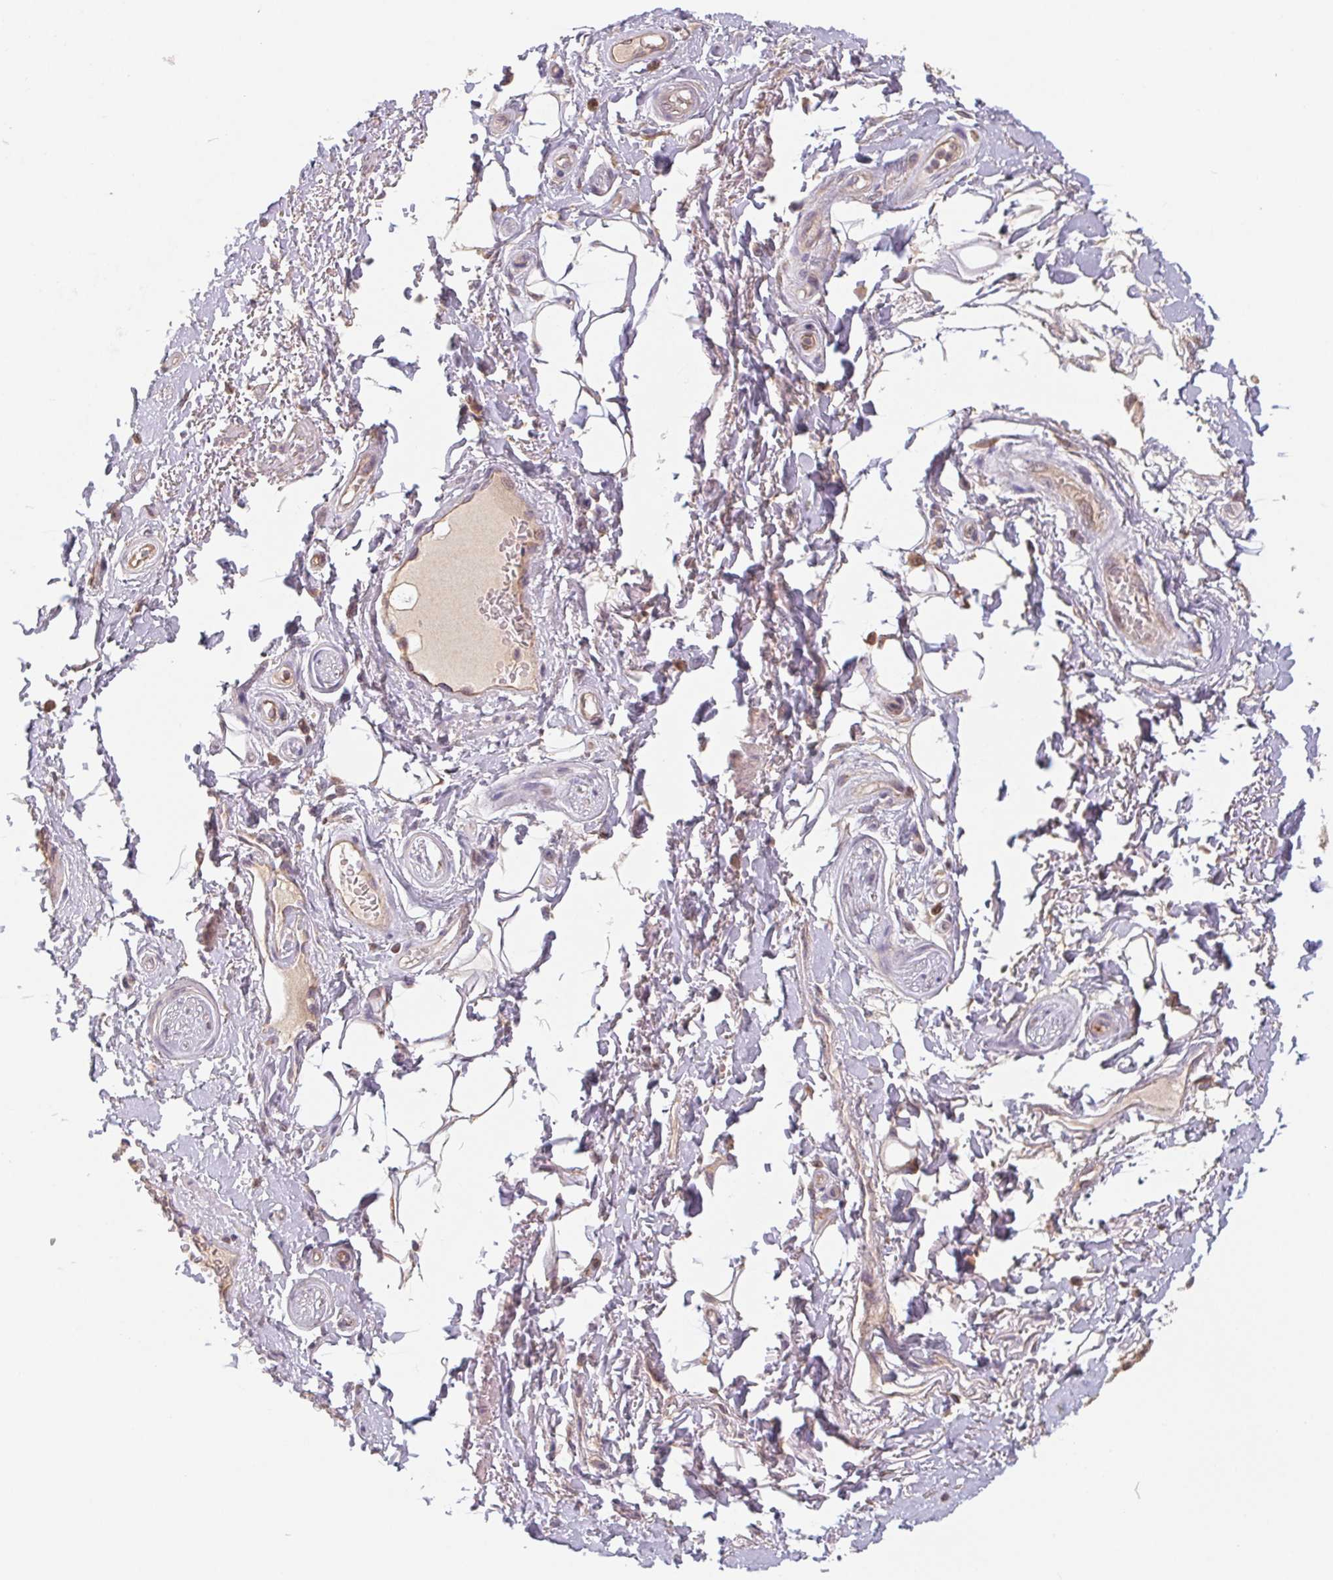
{"staining": {"intensity": "weak", "quantity": "<25%", "location": "cytoplasmic/membranous"}, "tissue": "adipose tissue", "cell_type": "Adipocytes", "image_type": "normal", "snomed": [{"axis": "morphology", "description": "Normal tissue, NOS"}, {"axis": "topography", "description": "Peripheral nerve tissue"}], "caption": "This is an immunohistochemistry (IHC) image of benign adipose tissue. There is no positivity in adipocytes.", "gene": "MTHFD1L", "patient": {"sex": "male", "age": 51}}